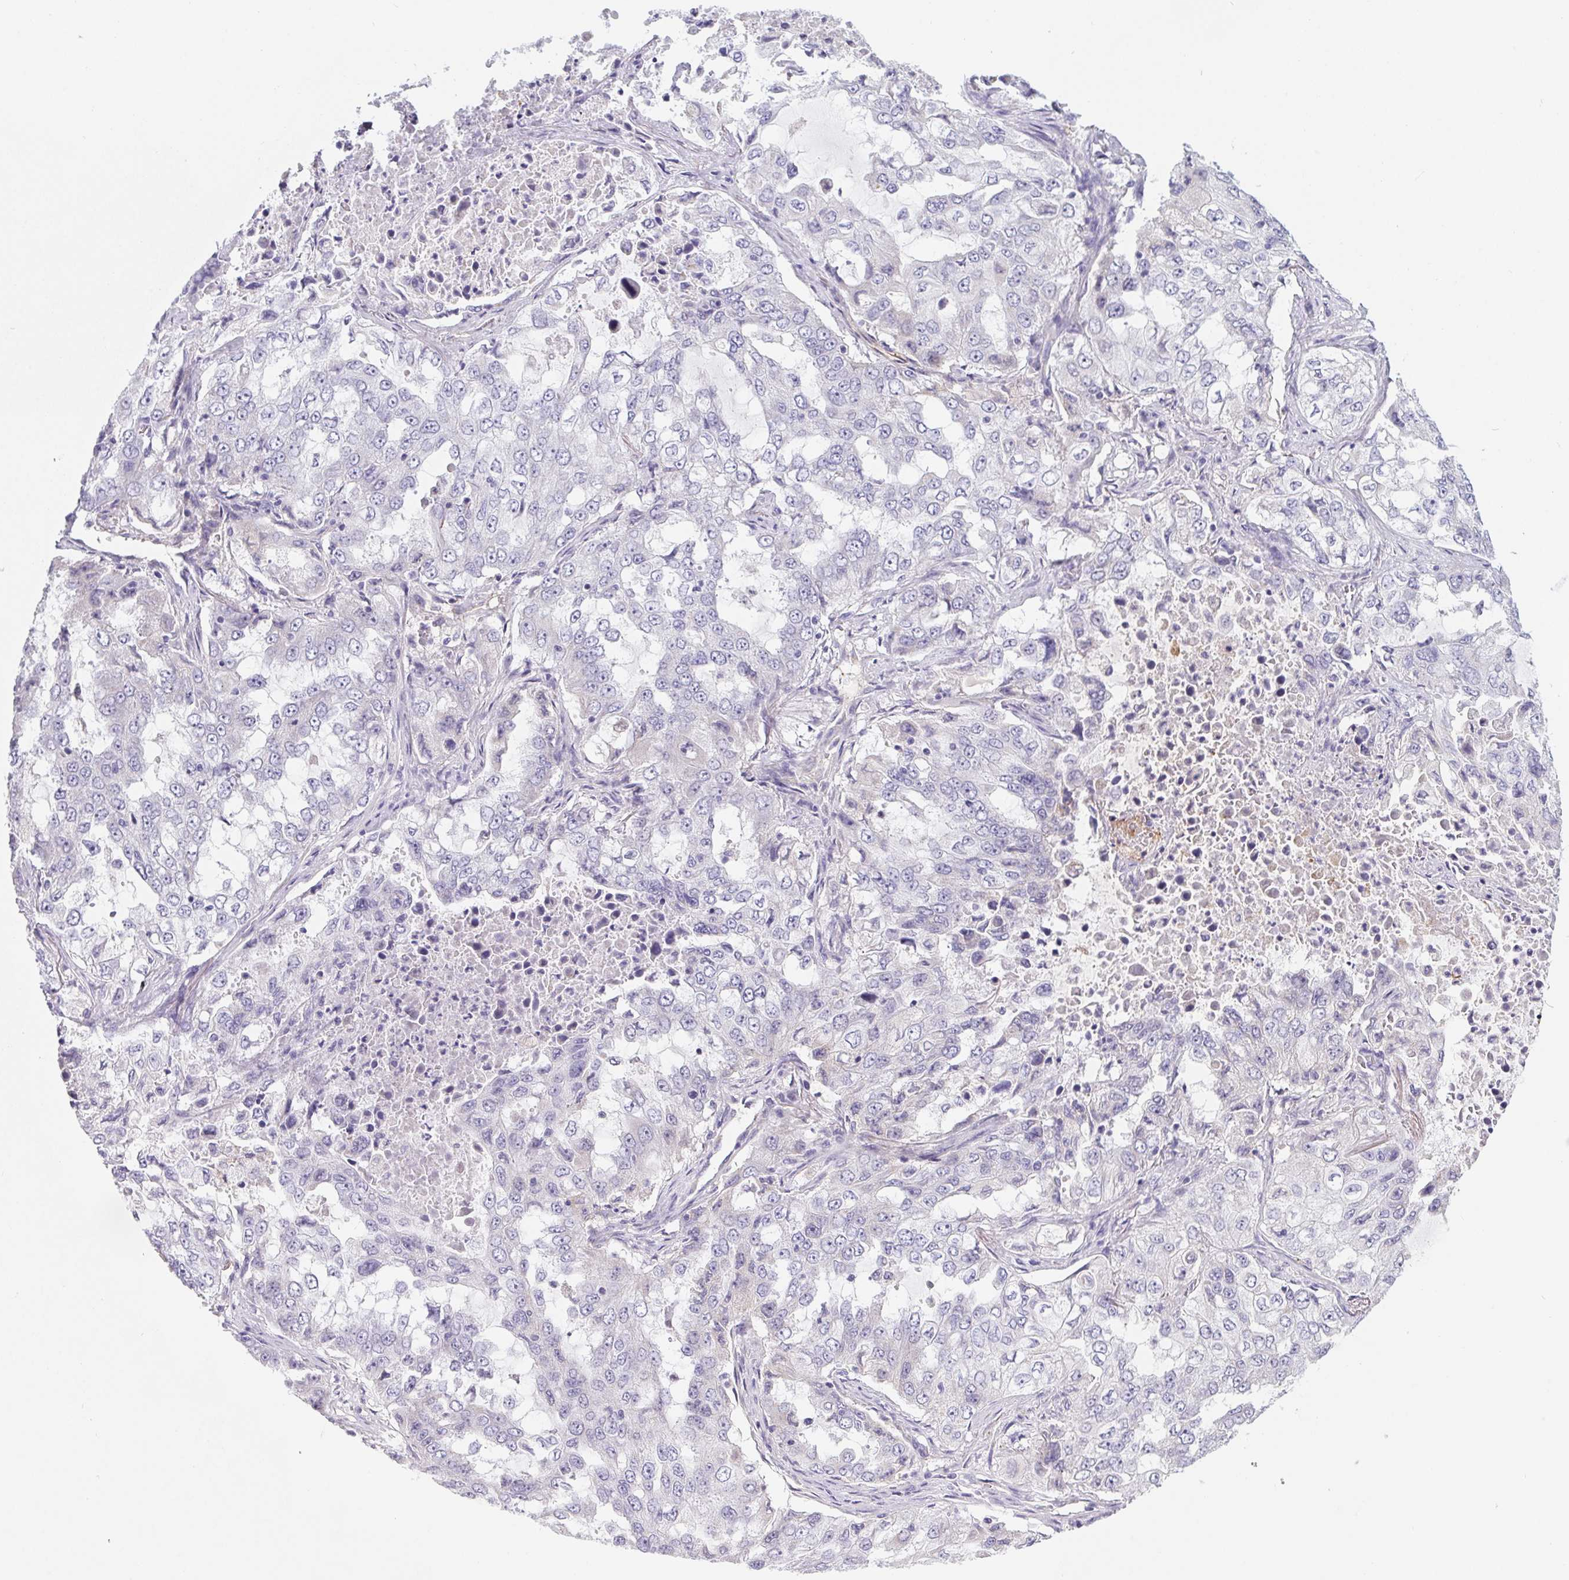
{"staining": {"intensity": "negative", "quantity": "none", "location": "none"}, "tissue": "lung cancer", "cell_type": "Tumor cells", "image_type": "cancer", "snomed": [{"axis": "morphology", "description": "Adenocarcinoma, NOS"}, {"axis": "topography", "description": "Lung"}], "caption": "Tumor cells show no significant protein staining in lung adenocarcinoma.", "gene": "LPA", "patient": {"sex": "female", "age": 61}}